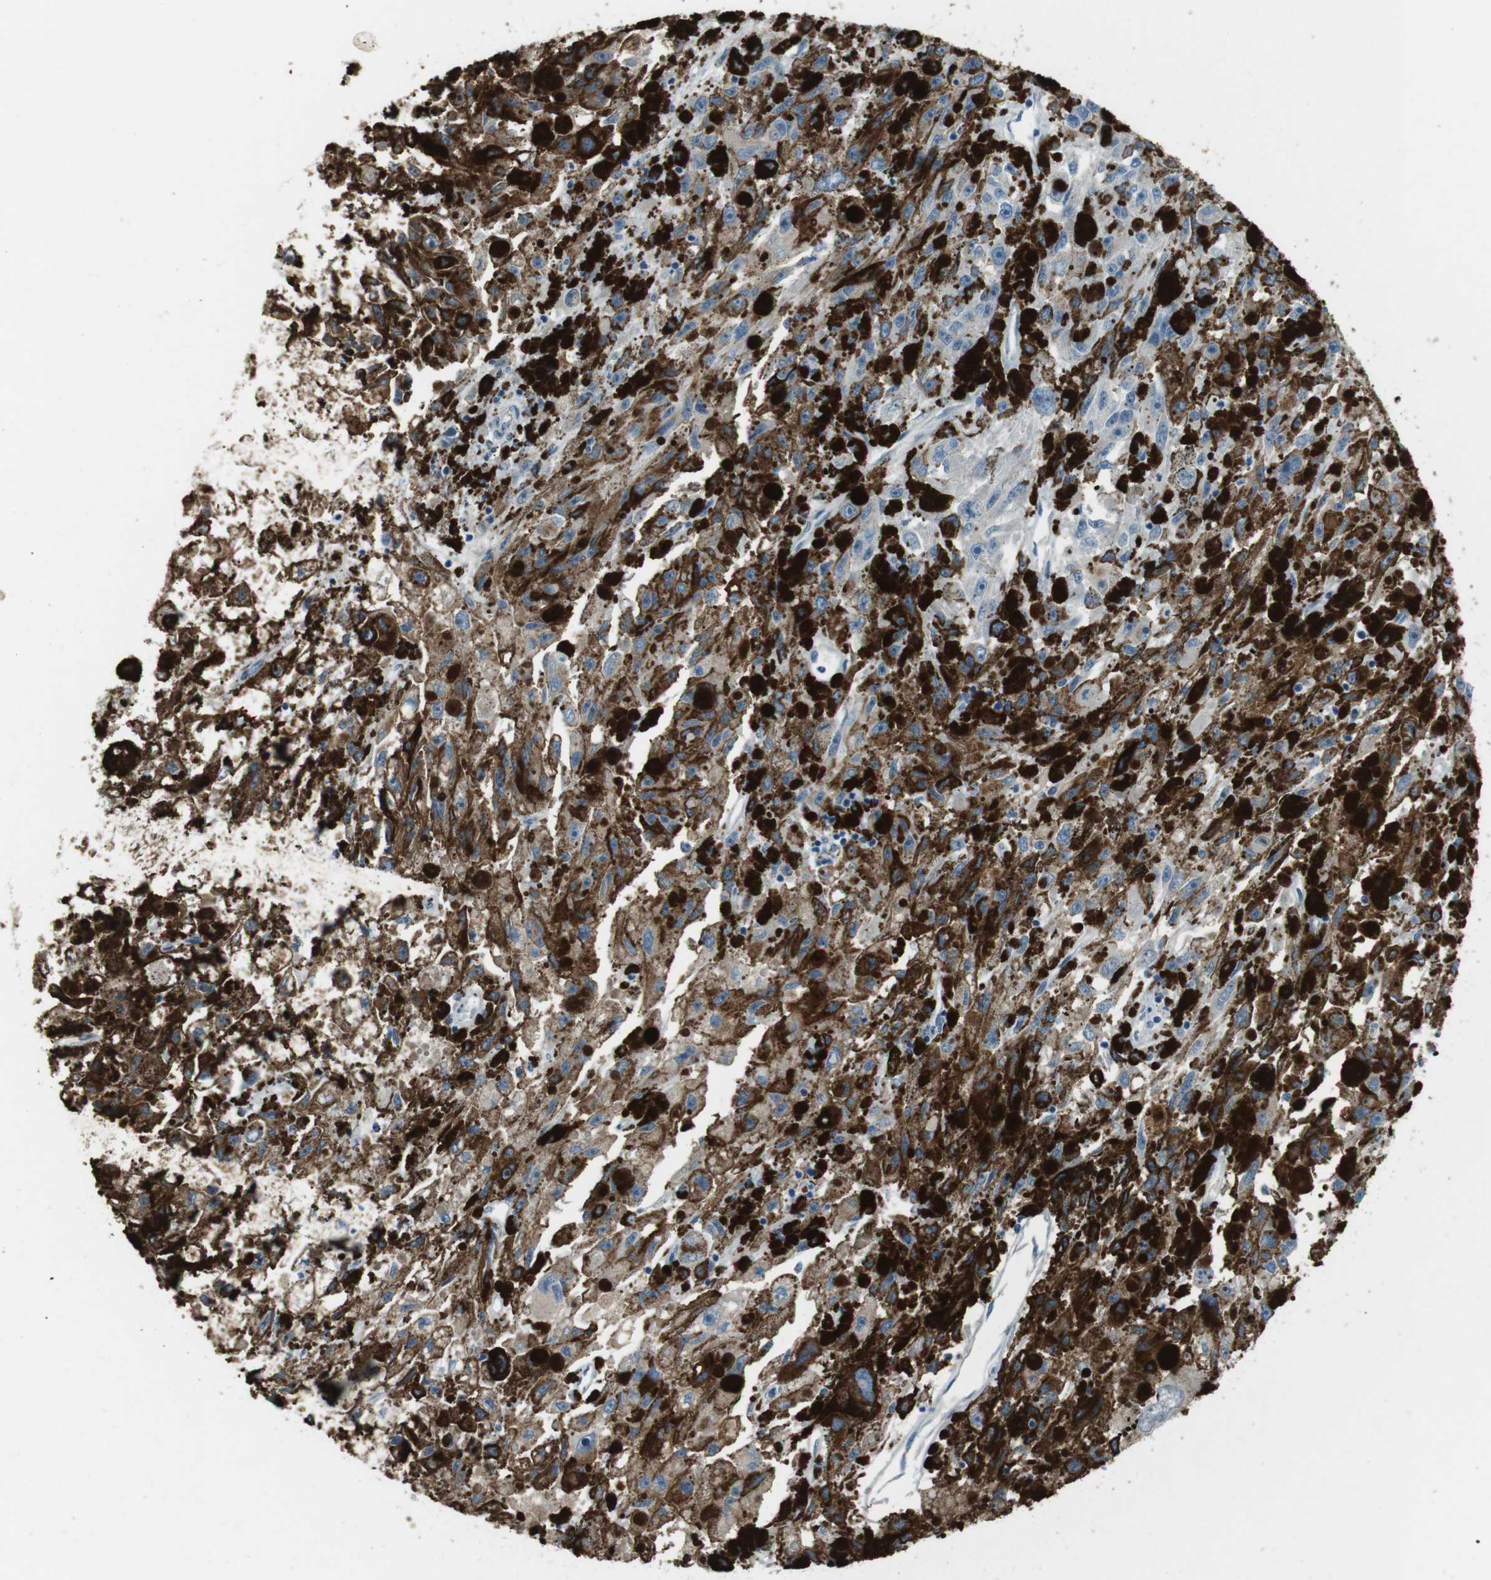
{"staining": {"intensity": "weak", "quantity": "25%-75%", "location": "cytoplasmic/membranous"}, "tissue": "melanoma", "cell_type": "Tumor cells", "image_type": "cancer", "snomed": [{"axis": "morphology", "description": "Malignant melanoma, NOS"}, {"axis": "topography", "description": "Skin"}], "caption": "Malignant melanoma stained with DAB immunohistochemistry (IHC) exhibits low levels of weak cytoplasmic/membranous expression in approximately 25%-75% of tumor cells.", "gene": "TXNDC15", "patient": {"sex": "female", "age": 104}}